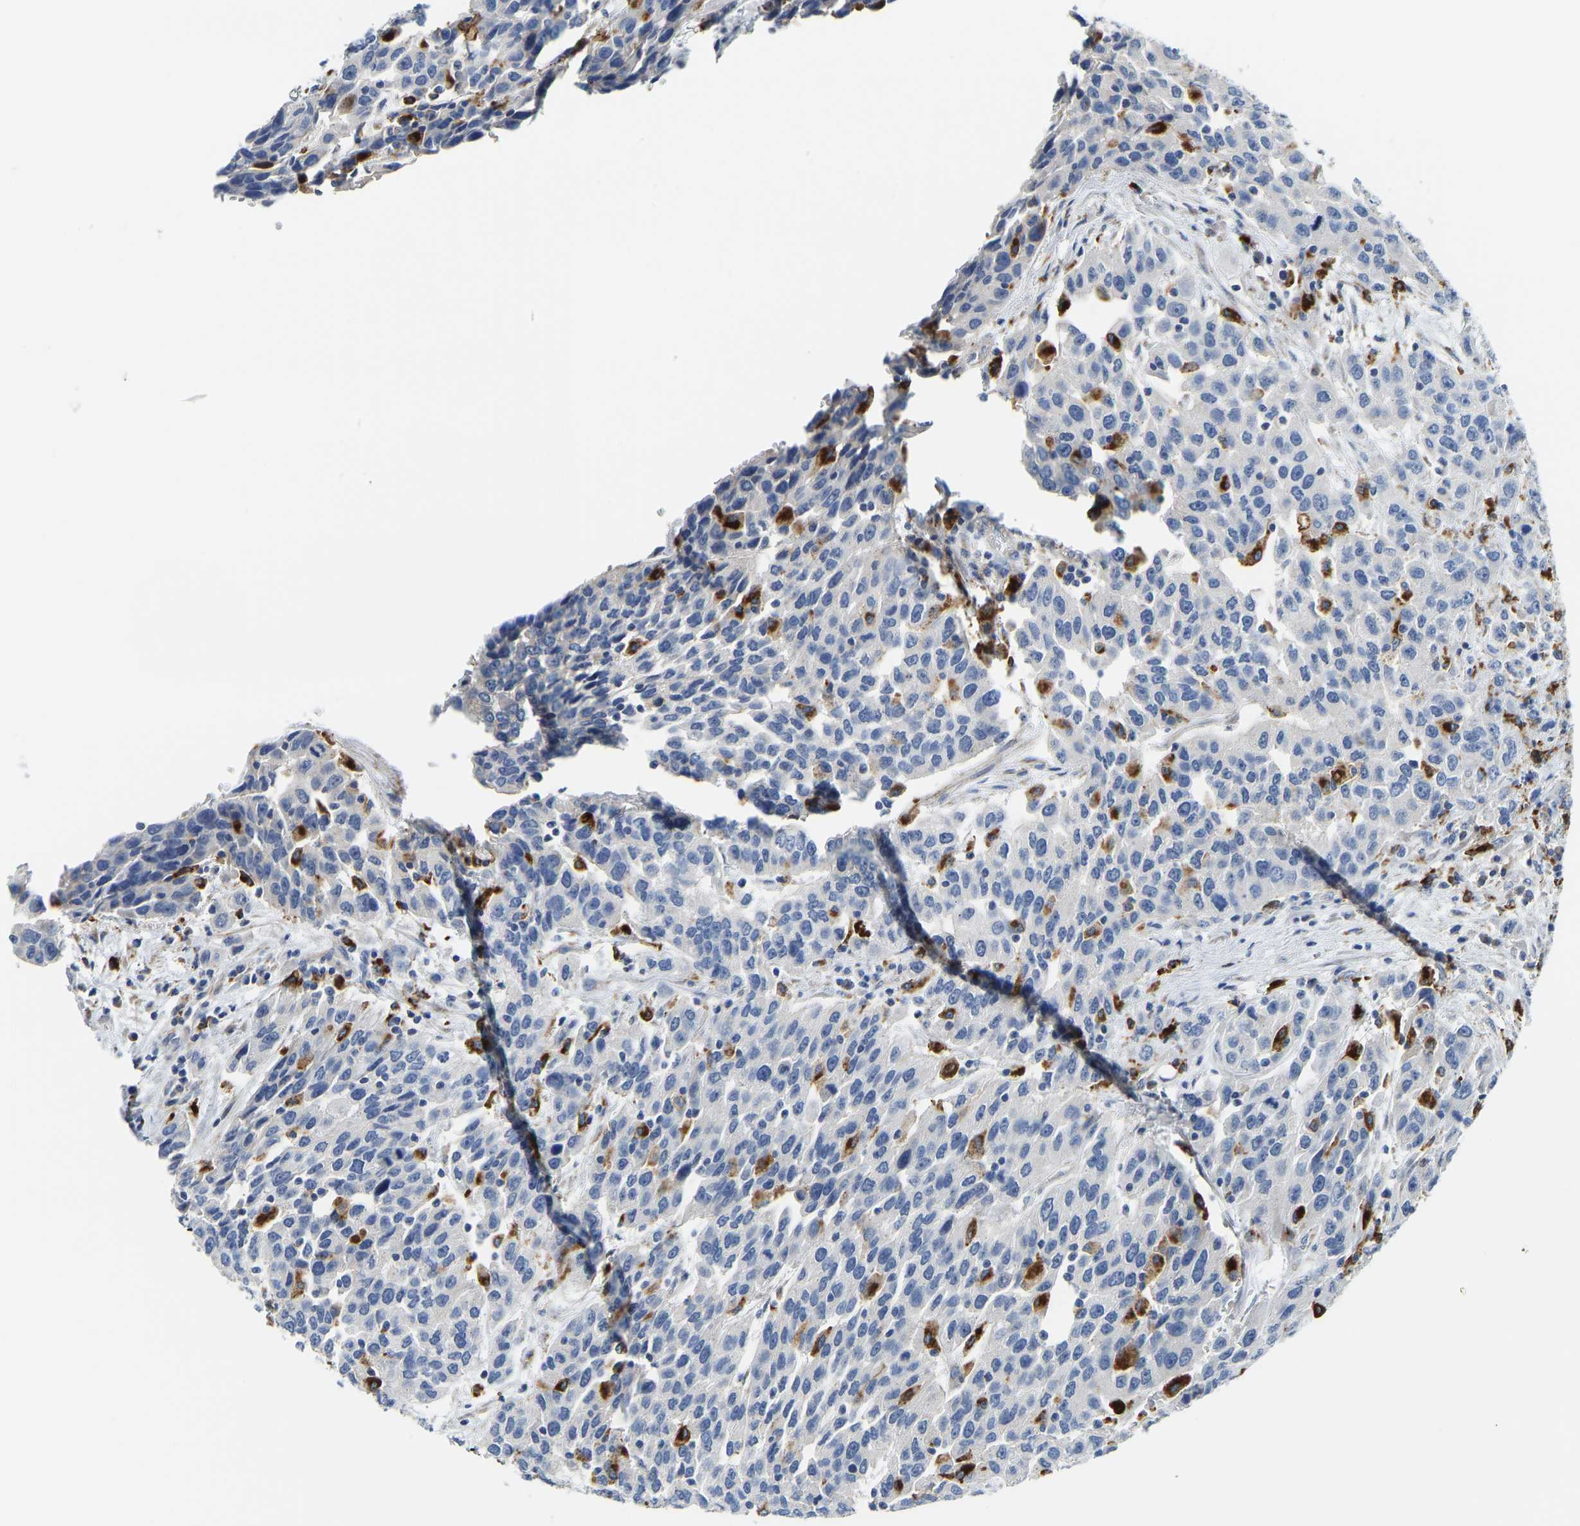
{"staining": {"intensity": "negative", "quantity": "none", "location": "none"}, "tissue": "urothelial cancer", "cell_type": "Tumor cells", "image_type": "cancer", "snomed": [{"axis": "morphology", "description": "Urothelial carcinoma, High grade"}, {"axis": "topography", "description": "Urinary bladder"}], "caption": "The photomicrograph shows no significant expression in tumor cells of urothelial cancer.", "gene": "ATP6V1E1", "patient": {"sex": "female", "age": 80}}